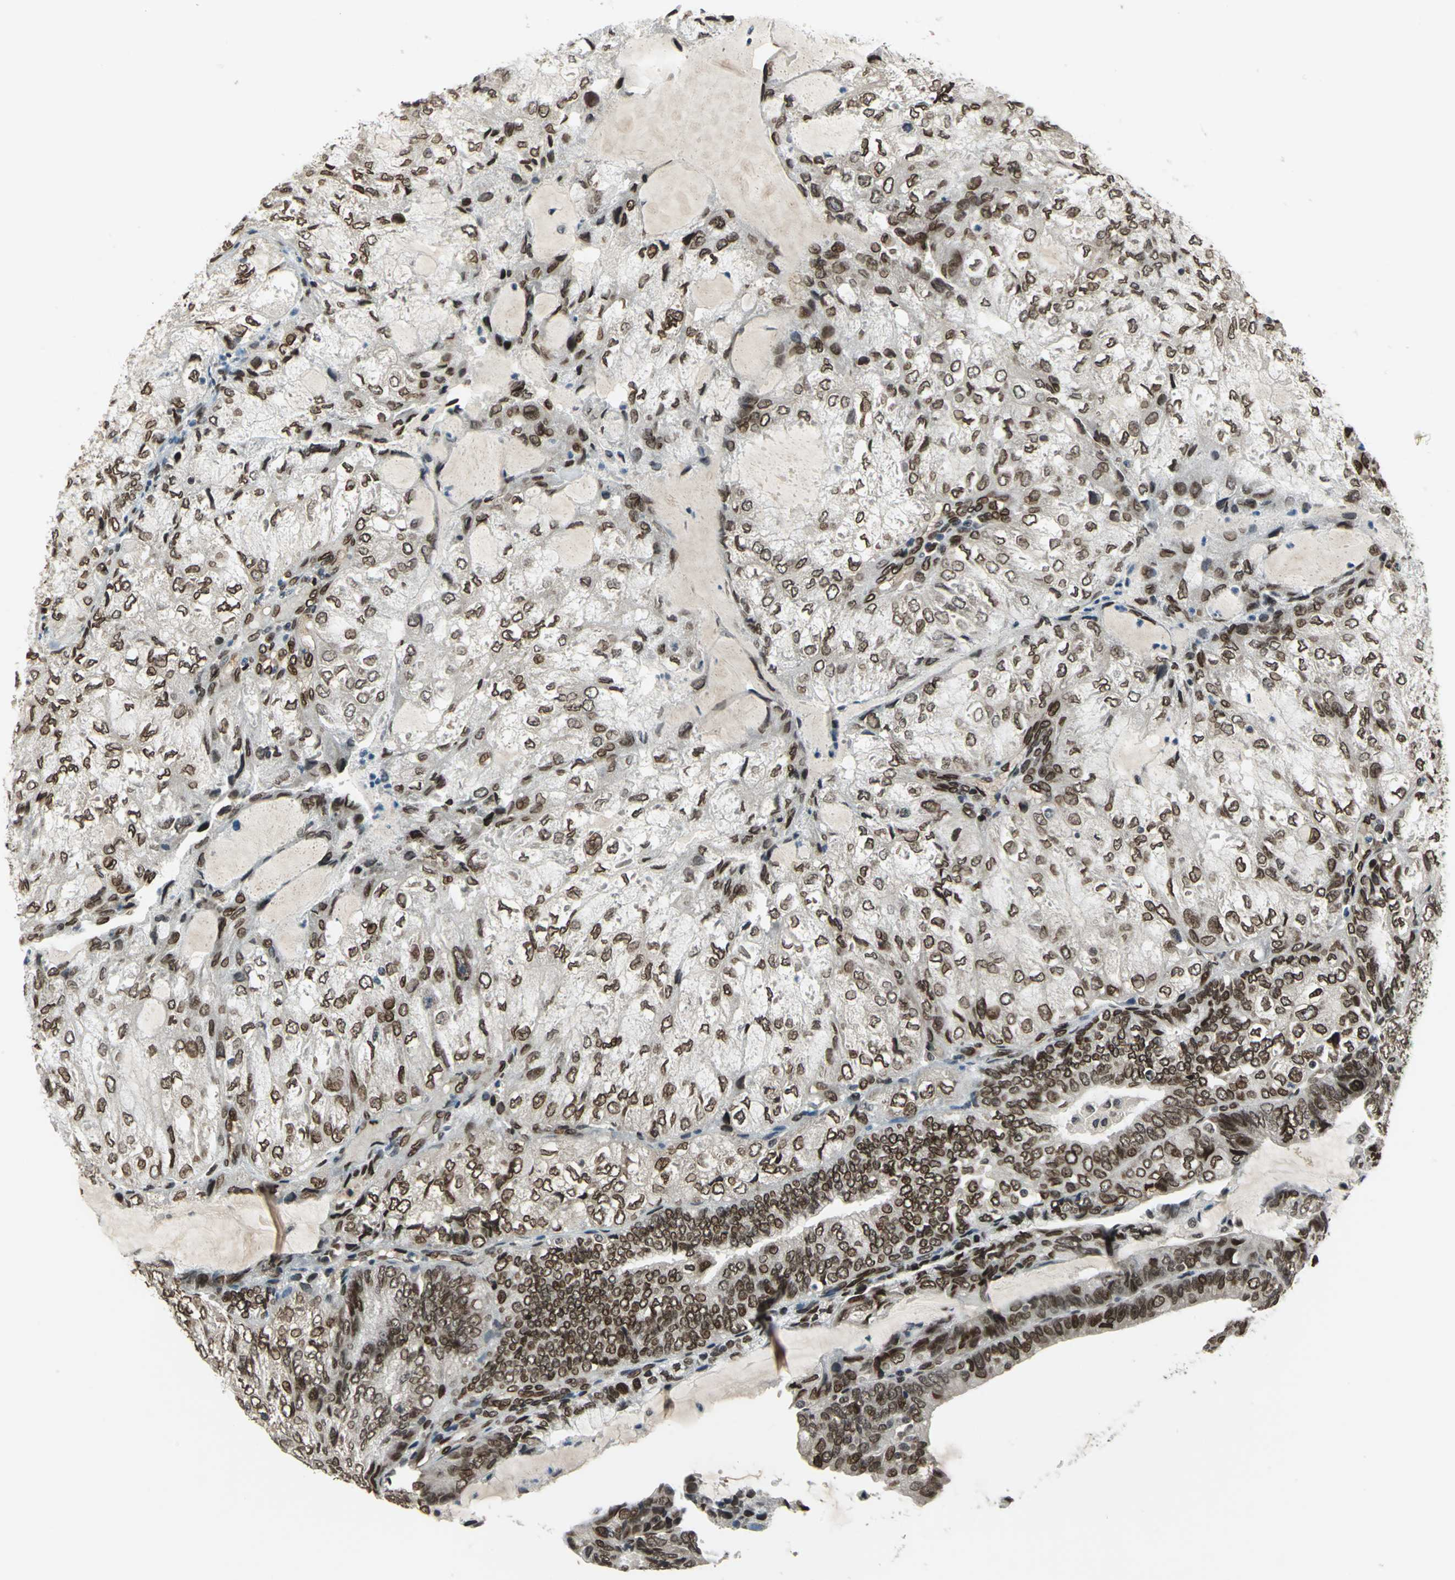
{"staining": {"intensity": "strong", "quantity": ">75%", "location": "cytoplasmic/membranous,nuclear"}, "tissue": "endometrial cancer", "cell_type": "Tumor cells", "image_type": "cancer", "snomed": [{"axis": "morphology", "description": "Adenocarcinoma, NOS"}, {"axis": "topography", "description": "Endometrium"}], "caption": "An image showing strong cytoplasmic/membranous and nuclear expression in approximately >75% of tumor cells in endometrial adenocarcinoma, as visualized by brown immunohistochemical staining.", "gene": "ISY1", "patient": {"sex": "female", "age": 81}}